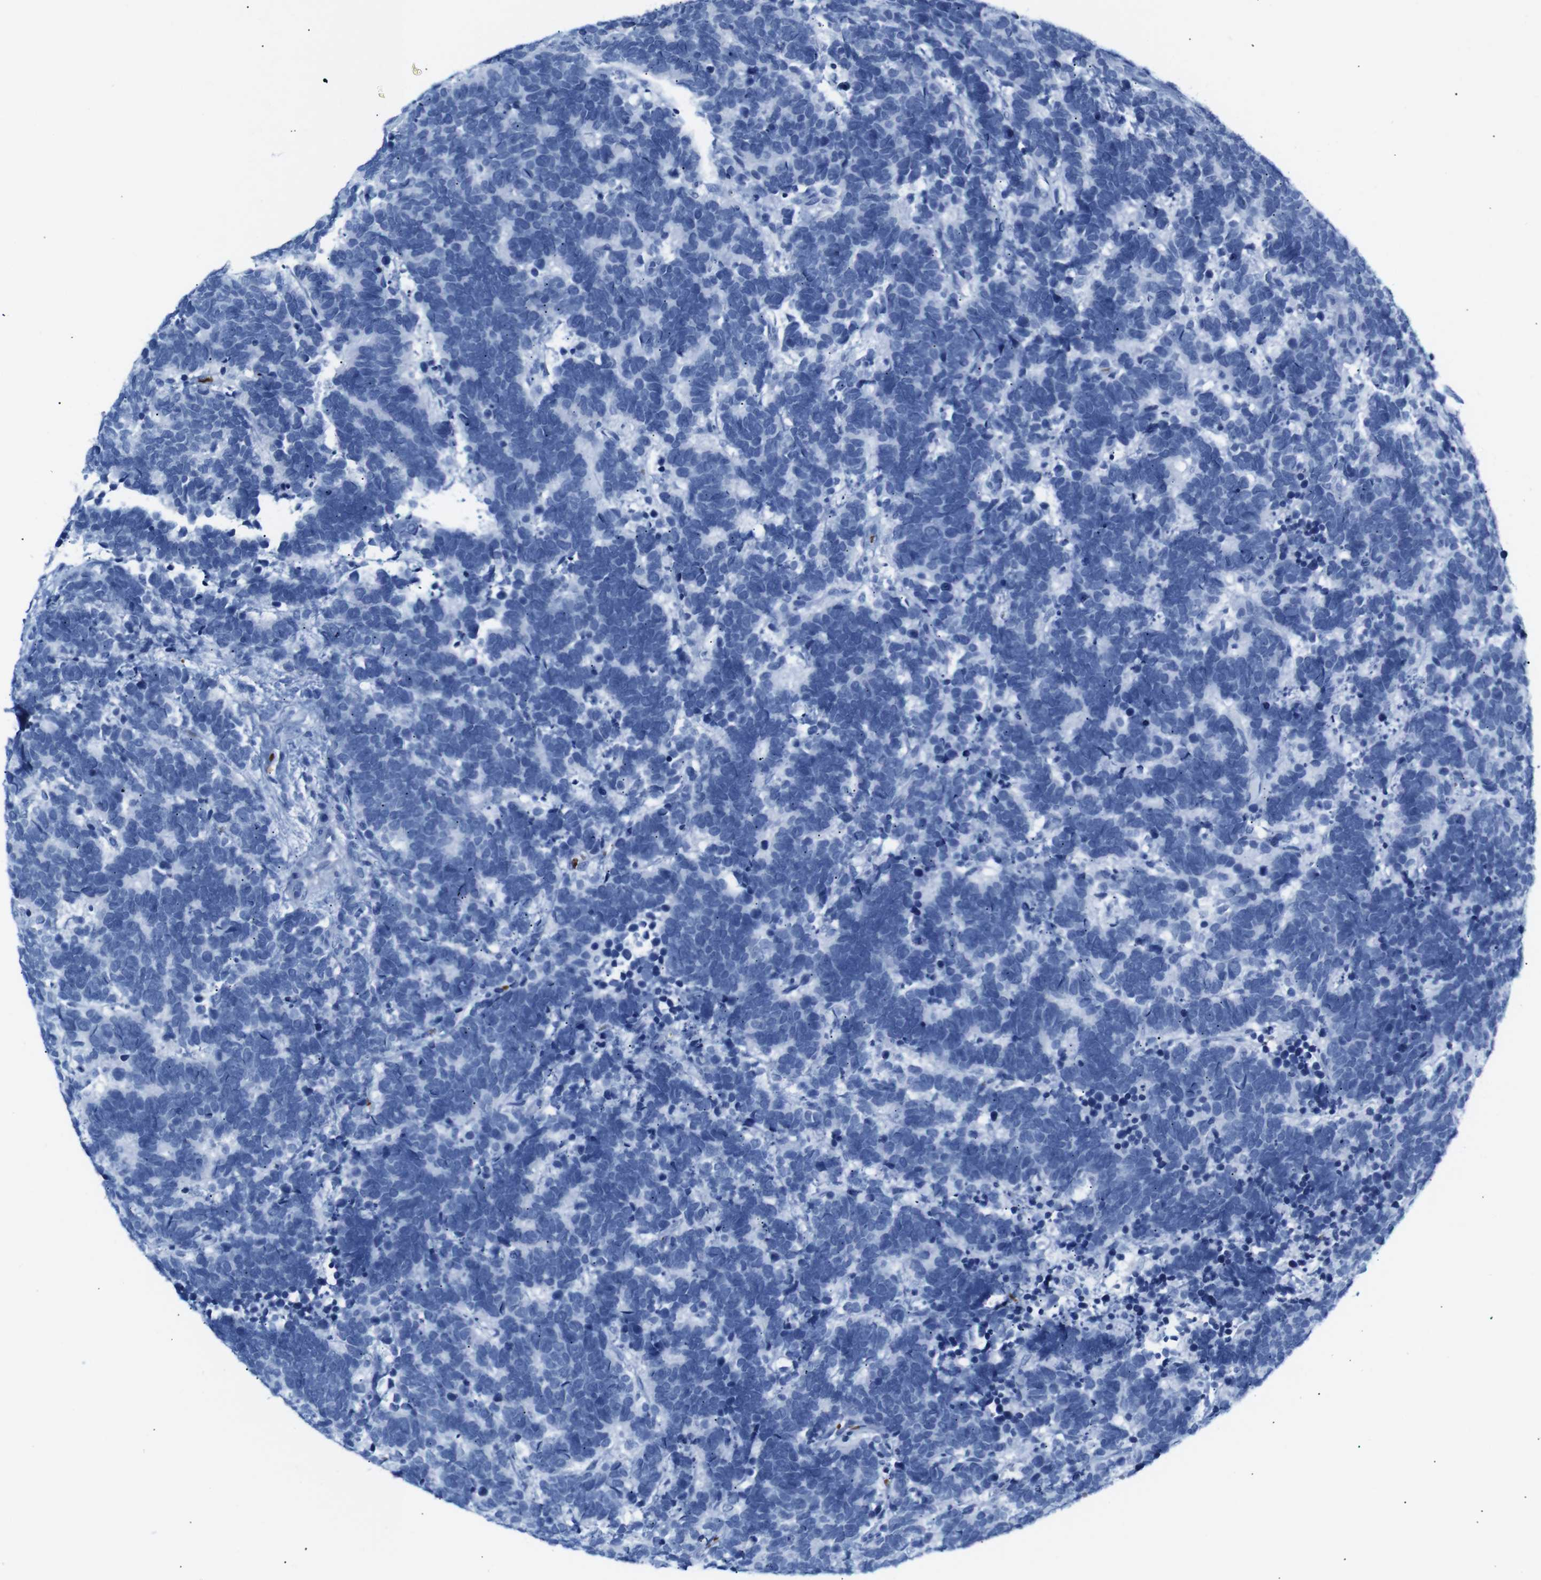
{"staining": {"intensity": "negative", "quantity": "none", "location": "none"}, "tissue": "carcinoid", "cell_type": "Tumor cells", "image_type": "cancer", "snomed": [{"axis": "morphology", "description": "Carcinoma, NOS"}, {"axis": "morphology", "description": "Carcinoid, malignant, NOS"}, {"axis": "topography", "description": "Urinary bladder"}], "caption": "Tumor cells are negative for brown protein staining in carcinoid (malignant). (DAB (3,3'-diaminobenzidine) IHC visualized using brightfield microscopy, high magnification).", "gene": "ERVMER34-1", "patient": {"sex": "male", "age": 57}}